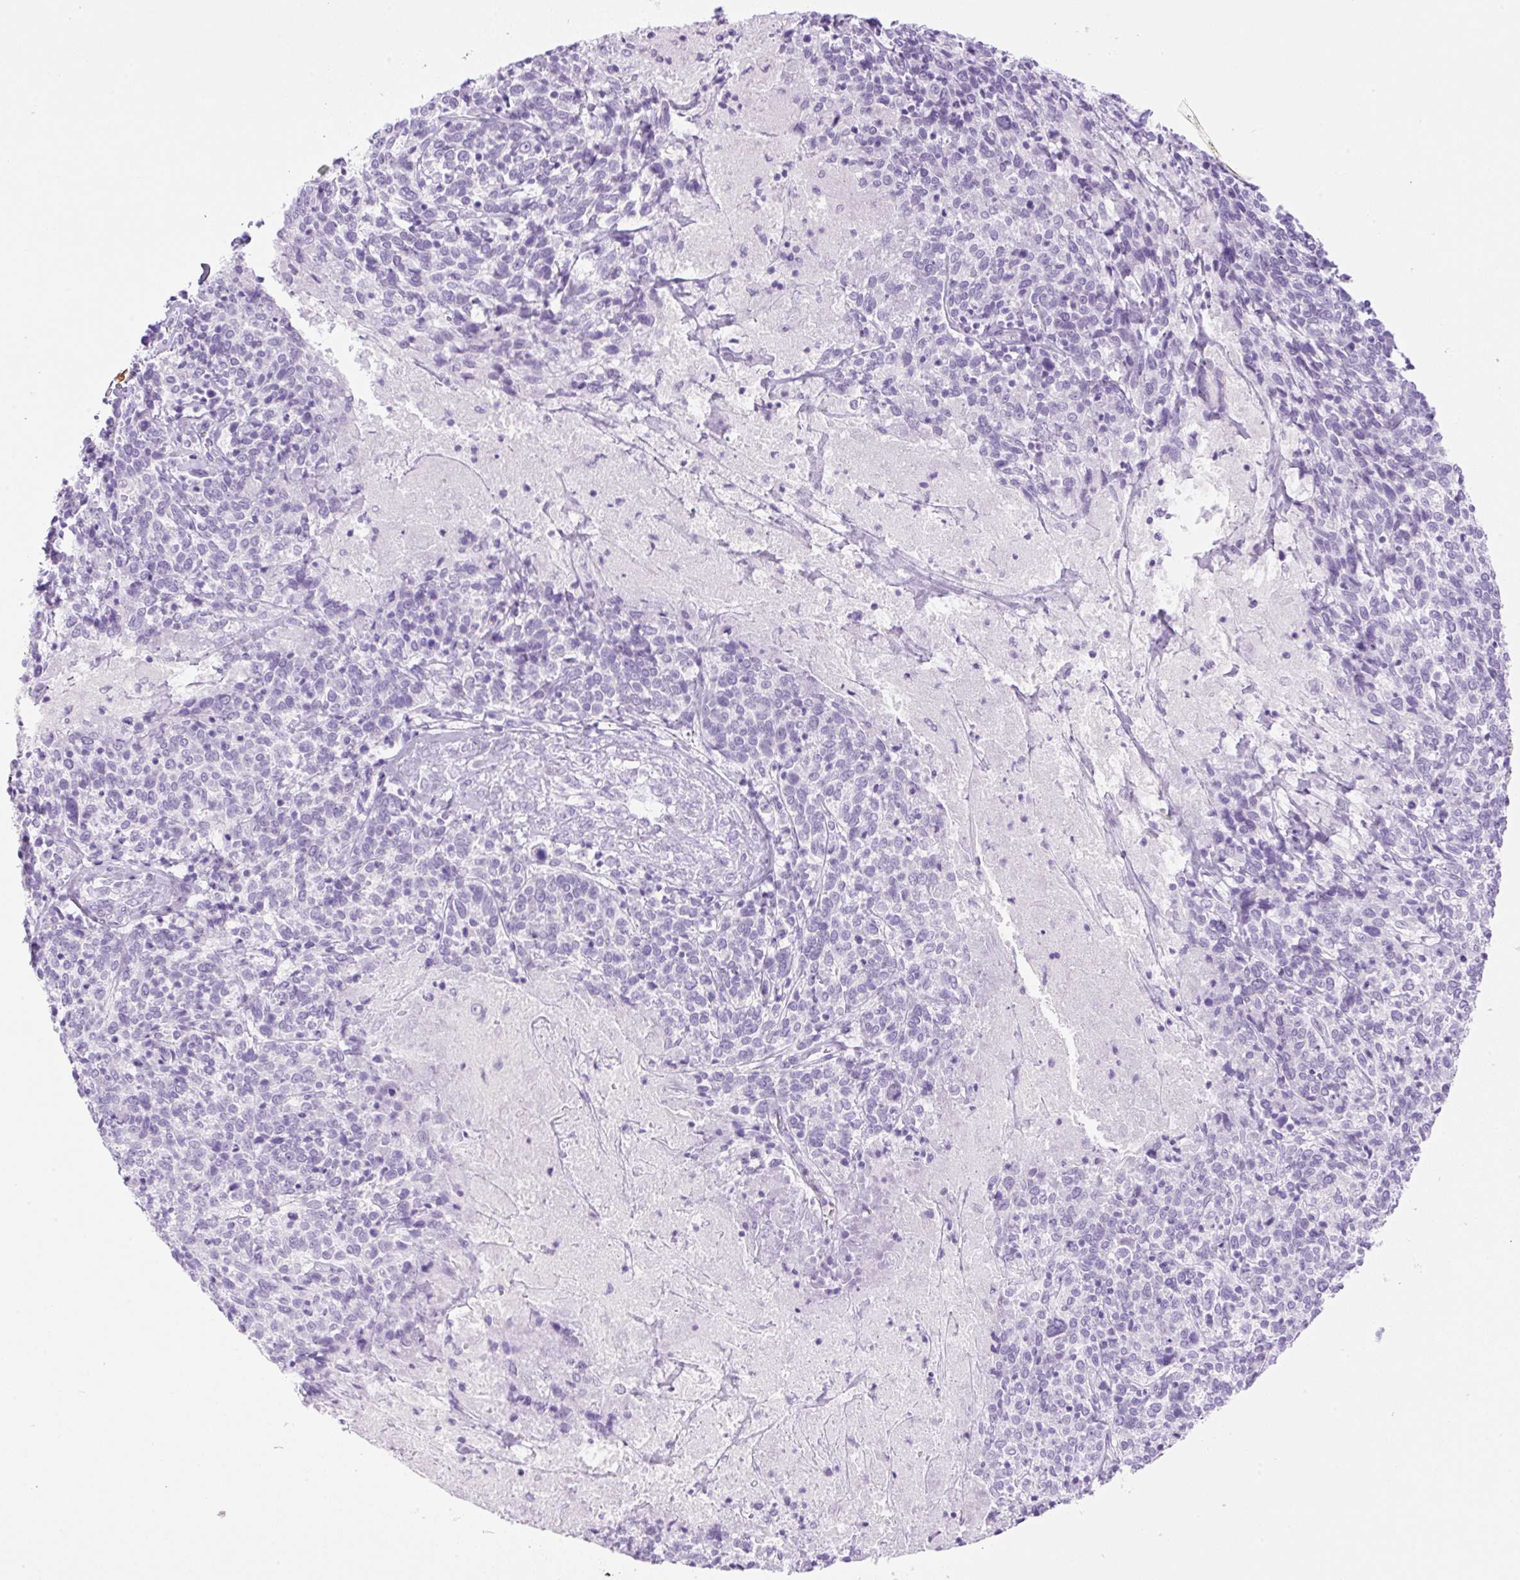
{"staining": {"intensity": "negative", "quantity": "none", "location": "none"}, "tissue": "cervical cancer", "cell_type": "Tumor cells", "image_type": "cancer", "snomed": [{"axis": "morphology", "description": "Squamous cell carcinoma, NOS"}, {"axis": "topography", "description": "Cervix"}], "caption": "Immunohistochemistry micrograph of neoplastic tissue: human cervical cancer stained with DAB (3,3'-diaminobenzidine) exhibits no significant protein positivity in tumor cells. (IHC, brightfield microscopy, high magnification).", "gene": "SPRR4", "patient": {"sex": "female", "age": 46}}